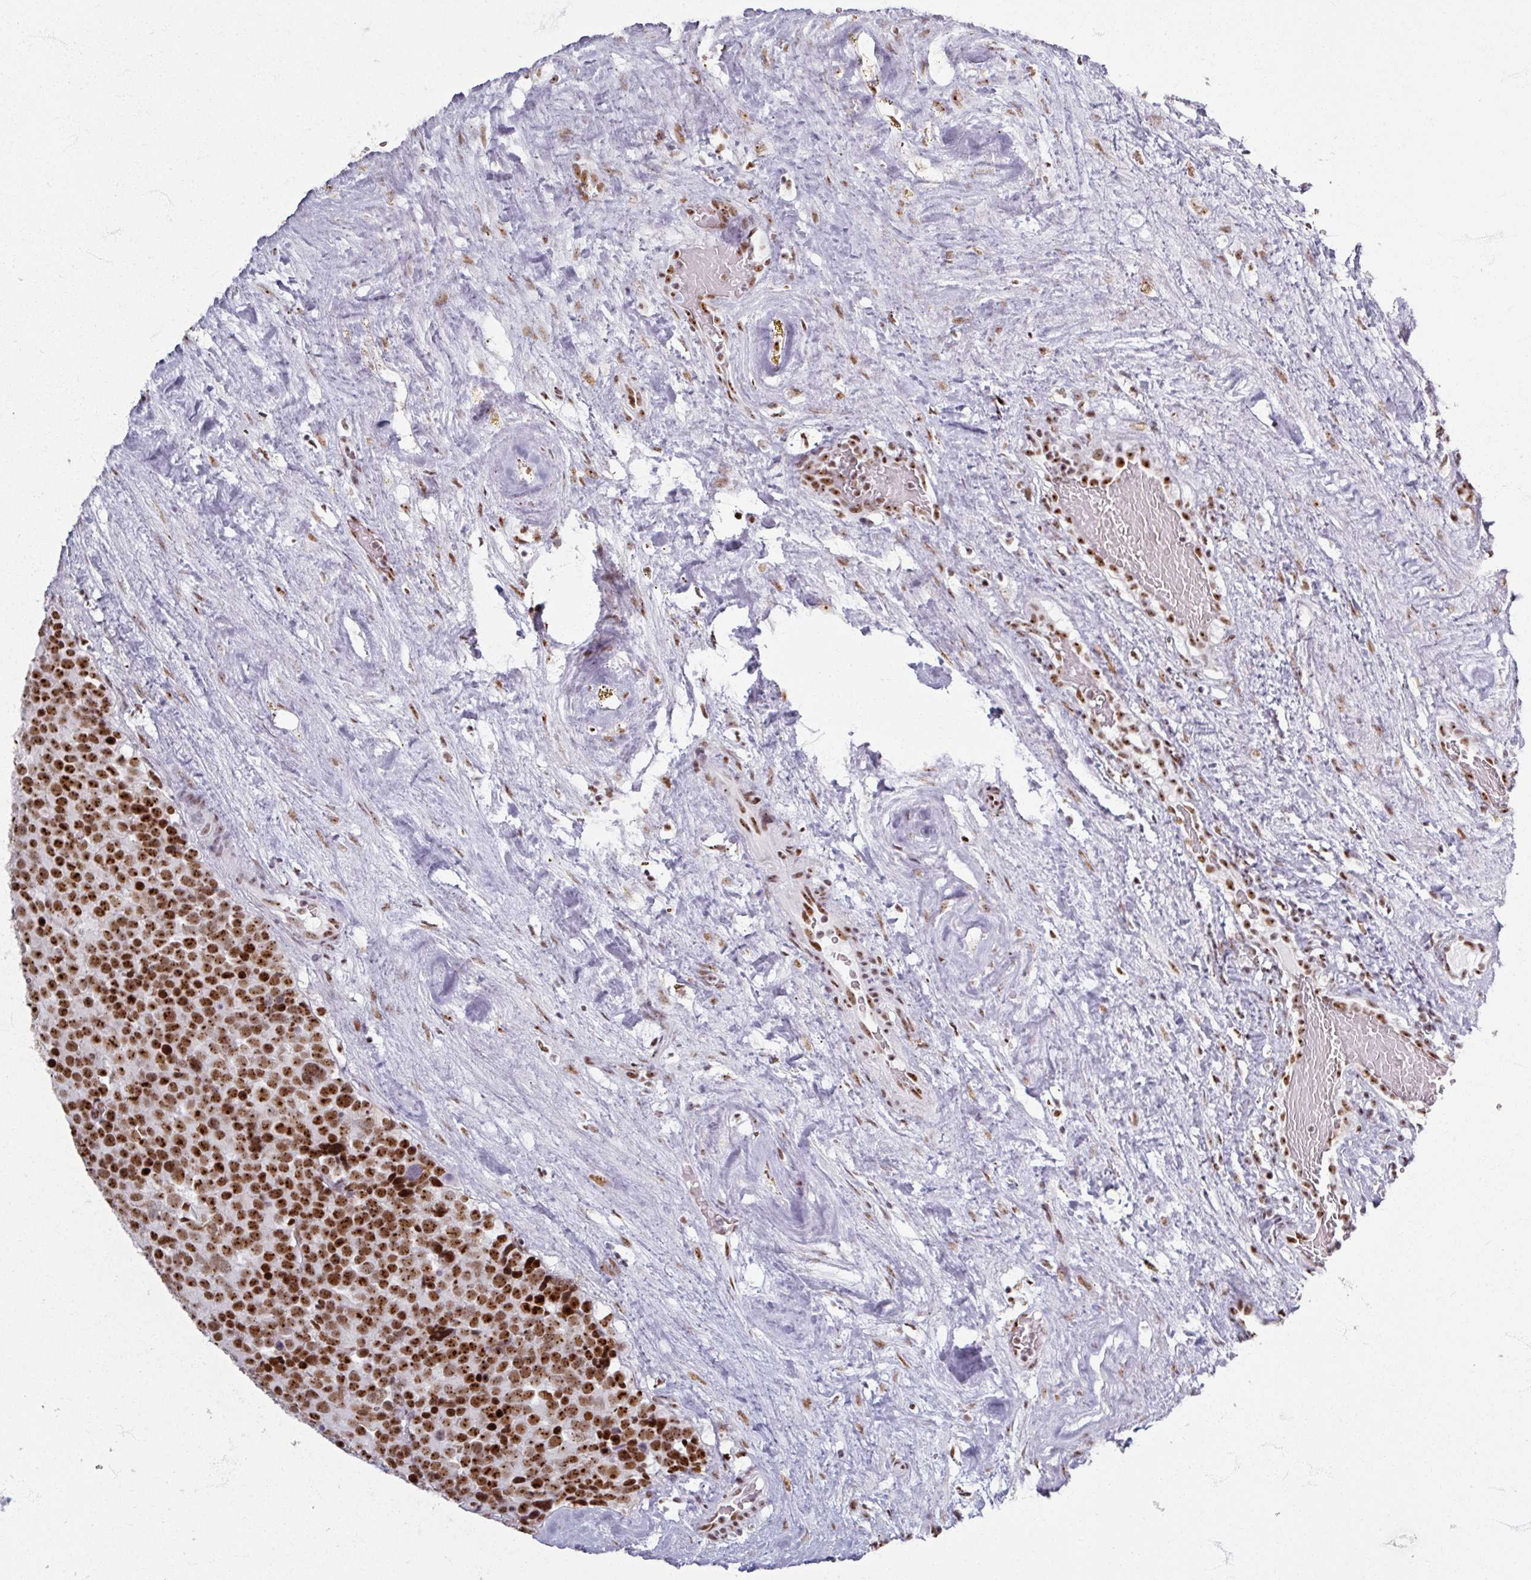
{"staining": {"intensity": "strong", "quantity": ">75%", "location": "nuclear"}, "tissue": "testis cancer", "cell_type": "Tumor cells", "image_type": "cancer", "snomed": [{"axis": "morphology", "description": "Seminoma, NOS"}, {"axis": "topography", "description": "Testis"}], "caption": "A photomicrograph of seminoma (testis) stained for a protein displays strong nuclear brown staining in tumor cells.", "gene": "ADAR", "patient": {"sex": "male", "age": 71}}